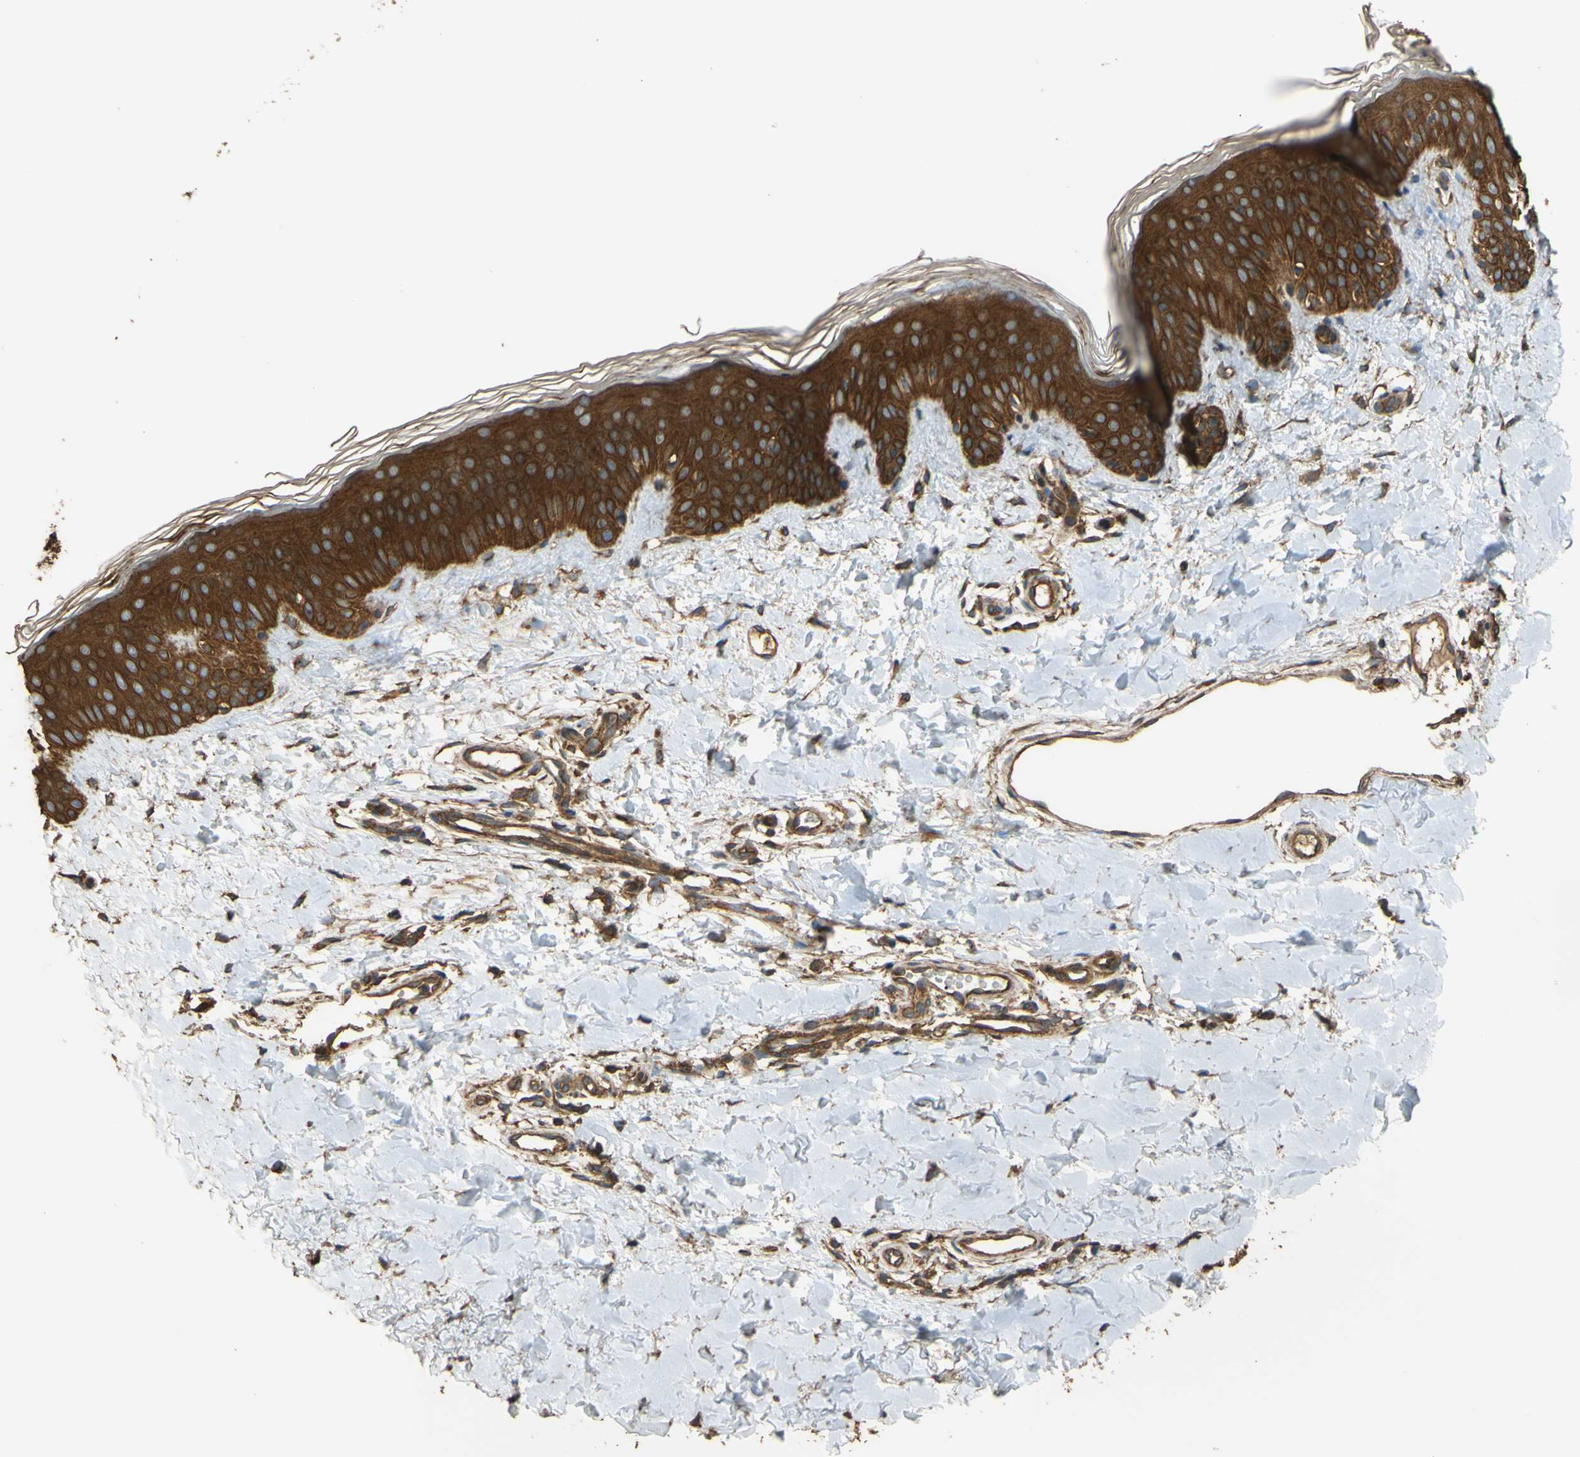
{"staining": {"intensity": "strong", "quantity": ">75%", "location": "cytoplasmic/membranous"}, "tissue": "skin", "cell_type": "Fibroblasts", "image_type": "normal", "snomed": [{"axis": "morphology", "description": "Normal tissue, NOS"}, {"axis": "topography", "description": "Skin"}], "caption": "Skin stained with DAB (3,3'-diaminobenzidine) immunohistochemistry displays high levels of strong cytoplasmic/membranous positivity in about >75% of fibroblasts. (IHC, brightfield microscopy, high magnification).", "gene": "CTTN", "patient": {"sex": "male", "age": 16}}